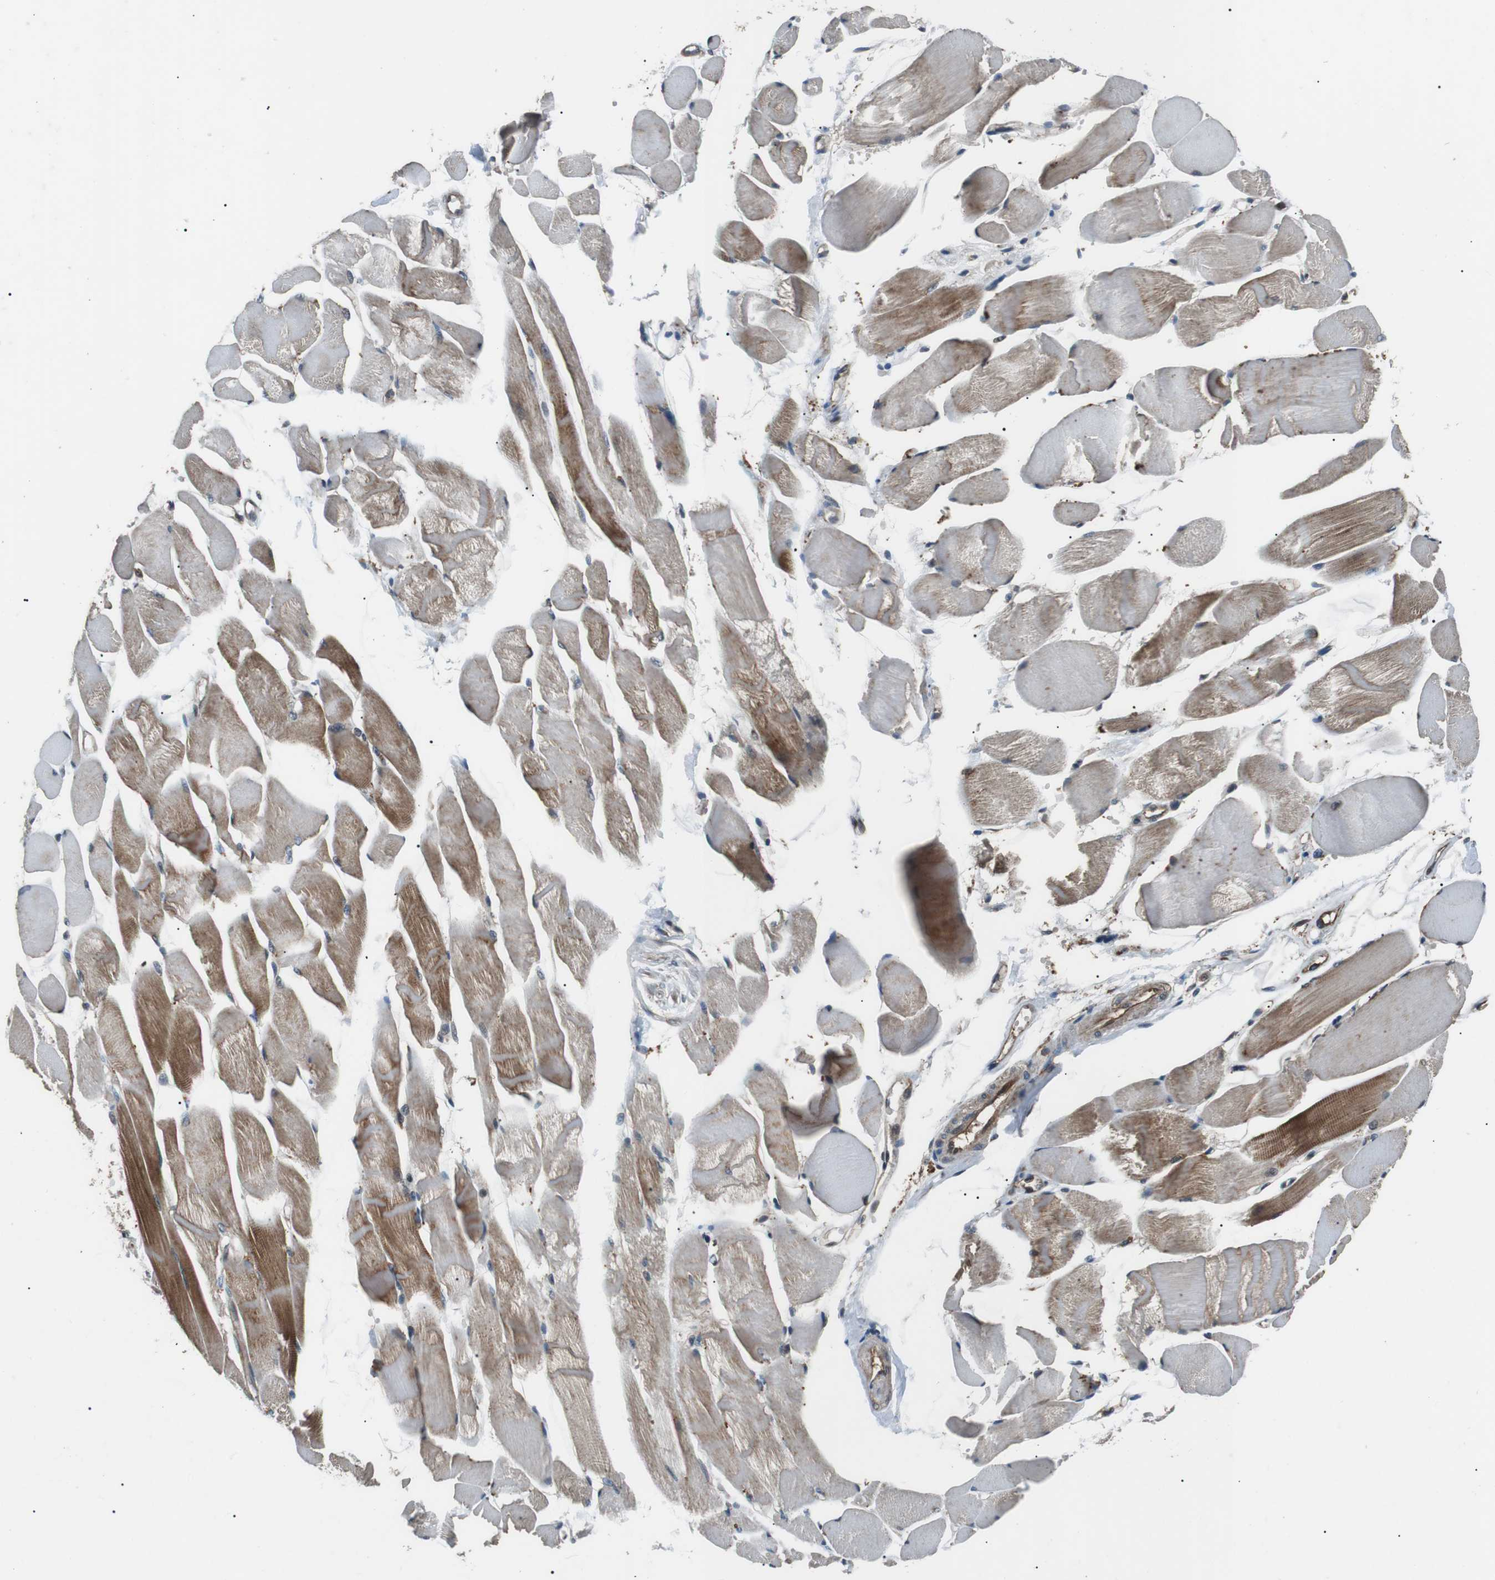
{"staining": {"intensity": "moderate", "quantity": "25%-75%", "location": "cytoplasmic/membranous"}, "tissue": "skeletal muscle", "cell_type": "Myocytes", "image_type": "normal", "snomed": [{"axis": "morphology", "description": "Normal tissue, NOS"}, {"axis": "topography", "description": "Skeletal muscle"}, {"axis": "topography", "description": "Peripheral nerve tissue"}], "caption": "IHC photomicrograph of normal skeletal muscle: skeletal muscle stained using immunohistochemistry (IHC) shows medium levels of moderate protein expression localized specifically in the cytoplasmic/membranous of myocytes, appearing as a cytoplasmic/membranous brown color.", "gene": "GPR161", "patient": {"sex": "female", "age": 84}}